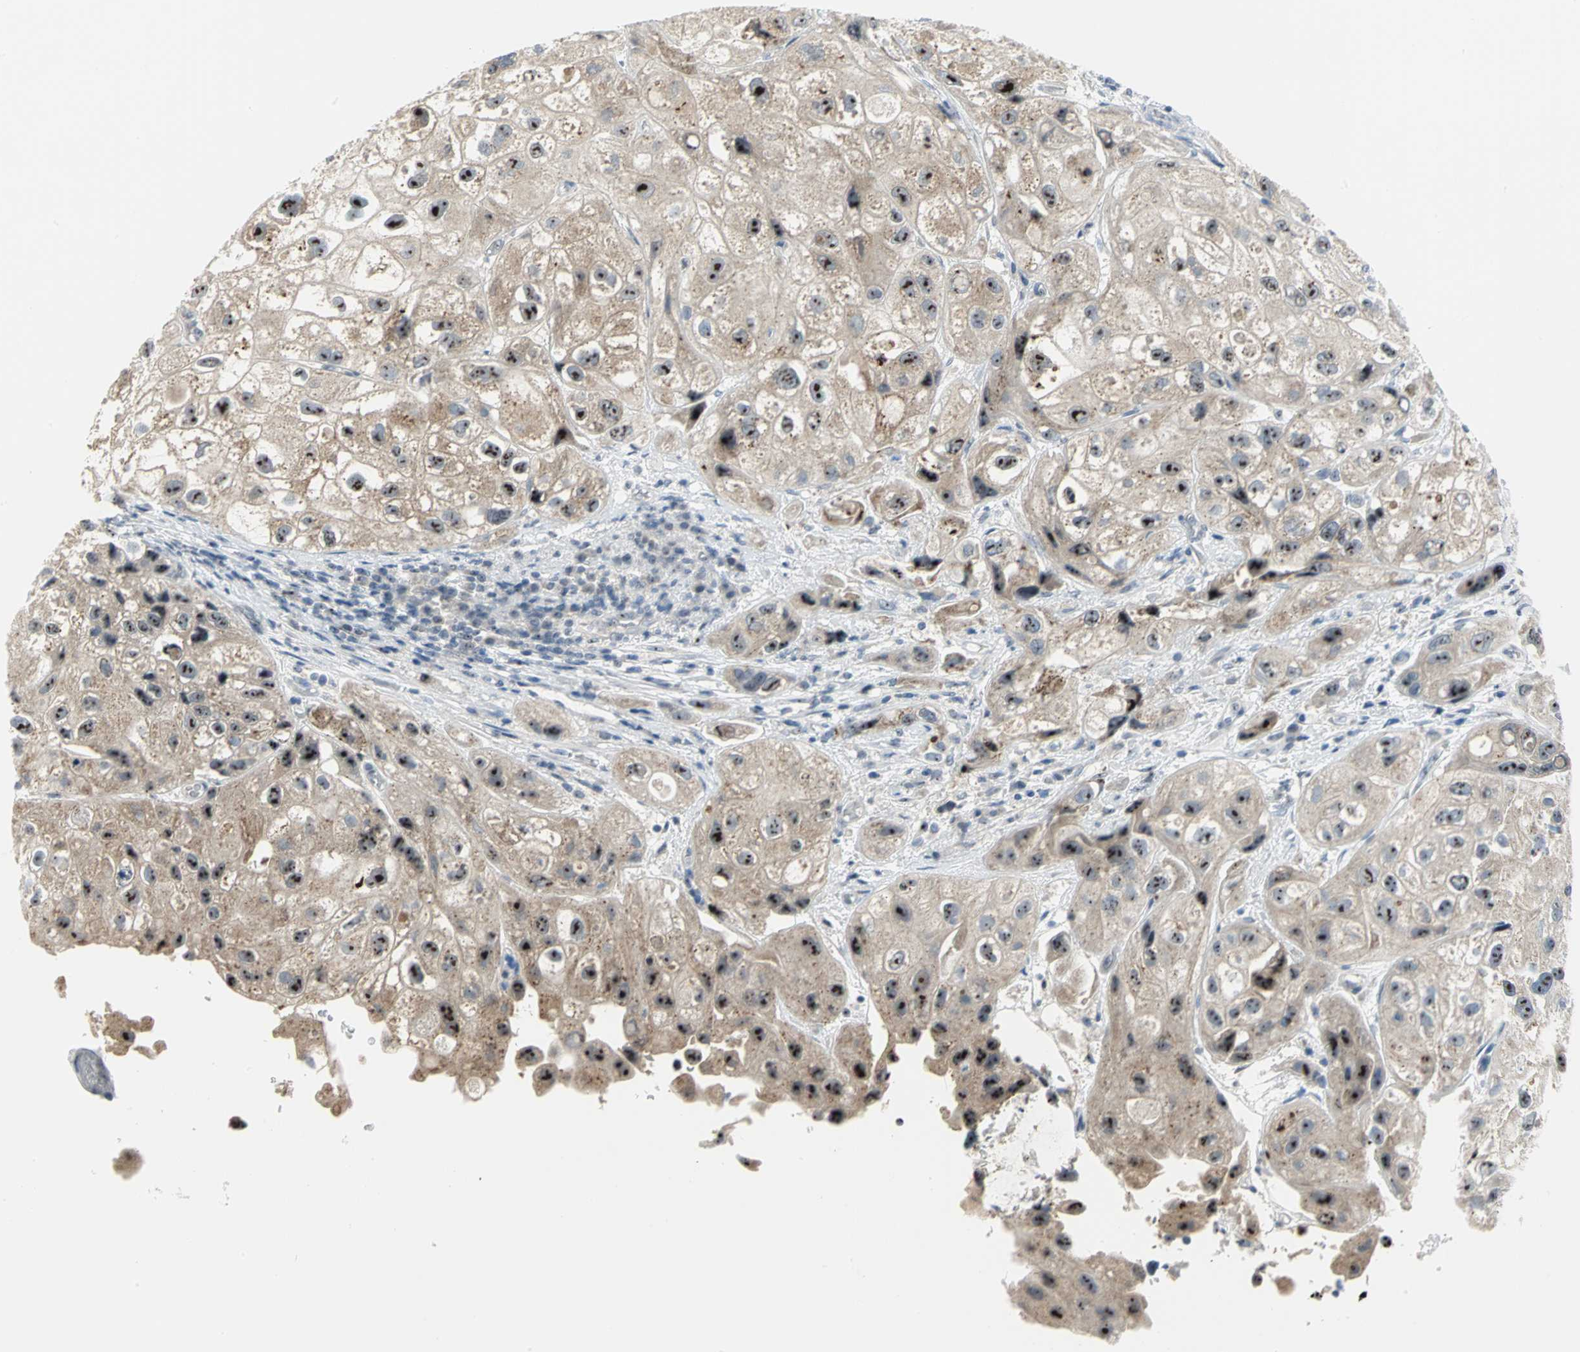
{"staining": {"intensity": "strong", "quantity": ">75%", "location": "nuclear"}, "tissue": "urothelial cancer", "cell_type": "Tumor cells", "image_type": "cancer", "snomed": [{"axis": "morphology", "description": "Urothelial carcinoma, High grade"}, {"axis": "topography", "description": "Urinary bladder"}], "caption": "Human urothelial cancer stained with a protein marker demonstrates strong staining in tumor cells.", "gene": "MYBBP1A", "patient": {"sex": "female", "age": 64}}